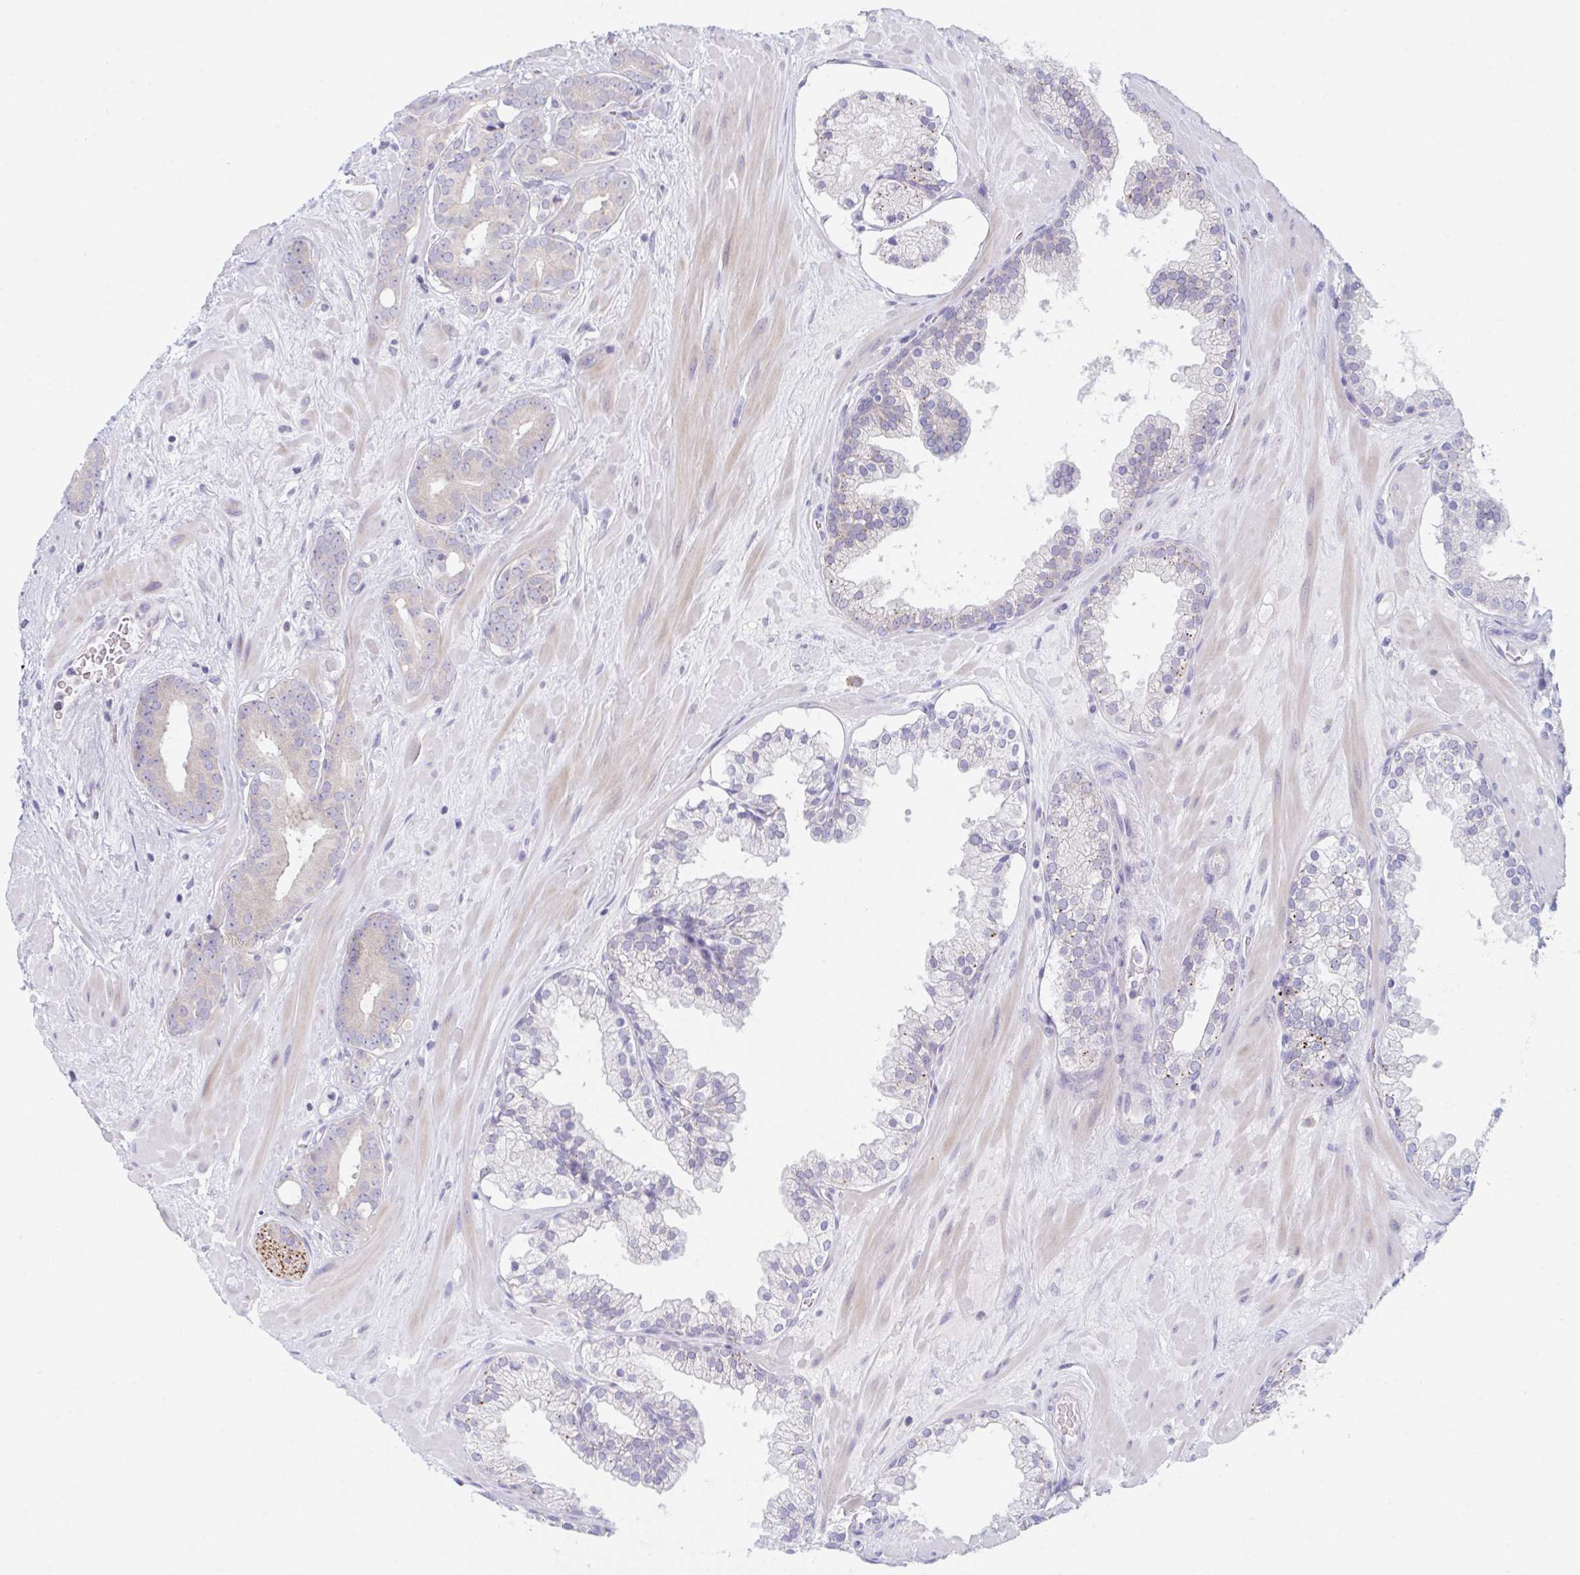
{"staining": {"intensity": "negative", "quantity": "none", "location": "none"}, "tissue": "prostate cancer", "cell_type": "Tumor cells", "image_type": "cancer", "snomed": [{"axis": "morphology", "description": "Adenocarcinoma, High grade"}, {"axis": "topography", "description": "Prostate"}], "caption": "This photomicrograph is of adenocarcinoma (high-grade) (prostate) stained with IHC to label a protein in brown with the nuclei are counter-stained blue. There is no positivity in tumor cells. (Immunohistochemistry, brightfield microscopy, high magnification).", "gene": "NAA30", "patient": {"sex": "male", "age": 66}}